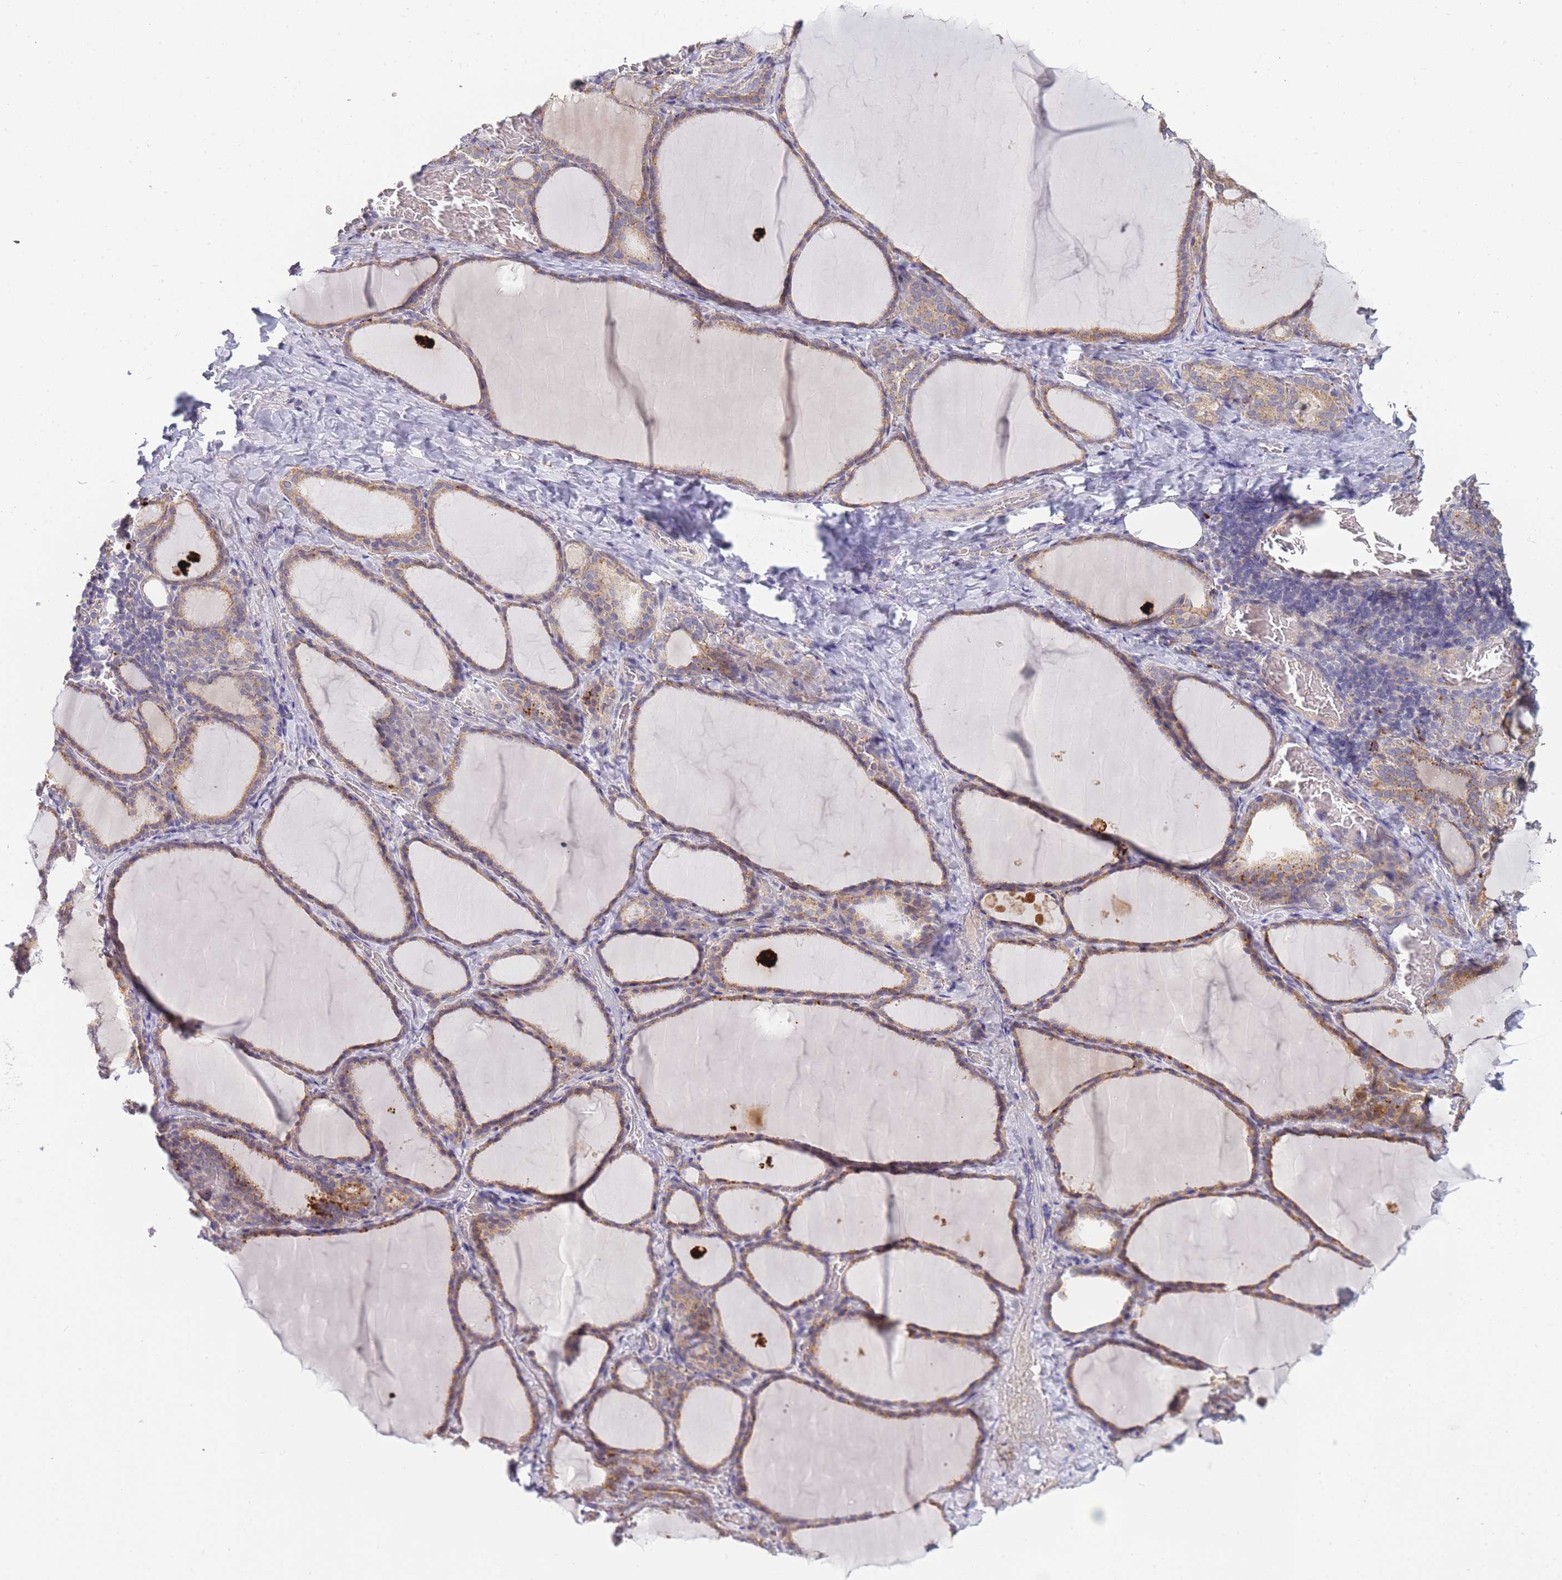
{"staining": {"intensity": "moderate", "quantity": ">75%", "location": "cytoplasmic/membranous"}, "tissue": "thyroid gland", "cell_type": "Glandular cells", "image_type": "normal", "snomed": [{"axis": "morphology", "description": "Normal tissue, NOS"}, {"axis": "topography", "description": "Thyroid gland"}], "caption": "Moderate cytoplasmic/membranous expression is seen in approximately >75% of glandular cells in normal thyroid gland. The staining was performed using DAB (3,3'-diaminobenzidine), with brown indicating positive protein expression. Nuclei are stained blue with hematoxylin.", "gene": "TRIM61", "patient": {"sex": "female", "age": 39}}